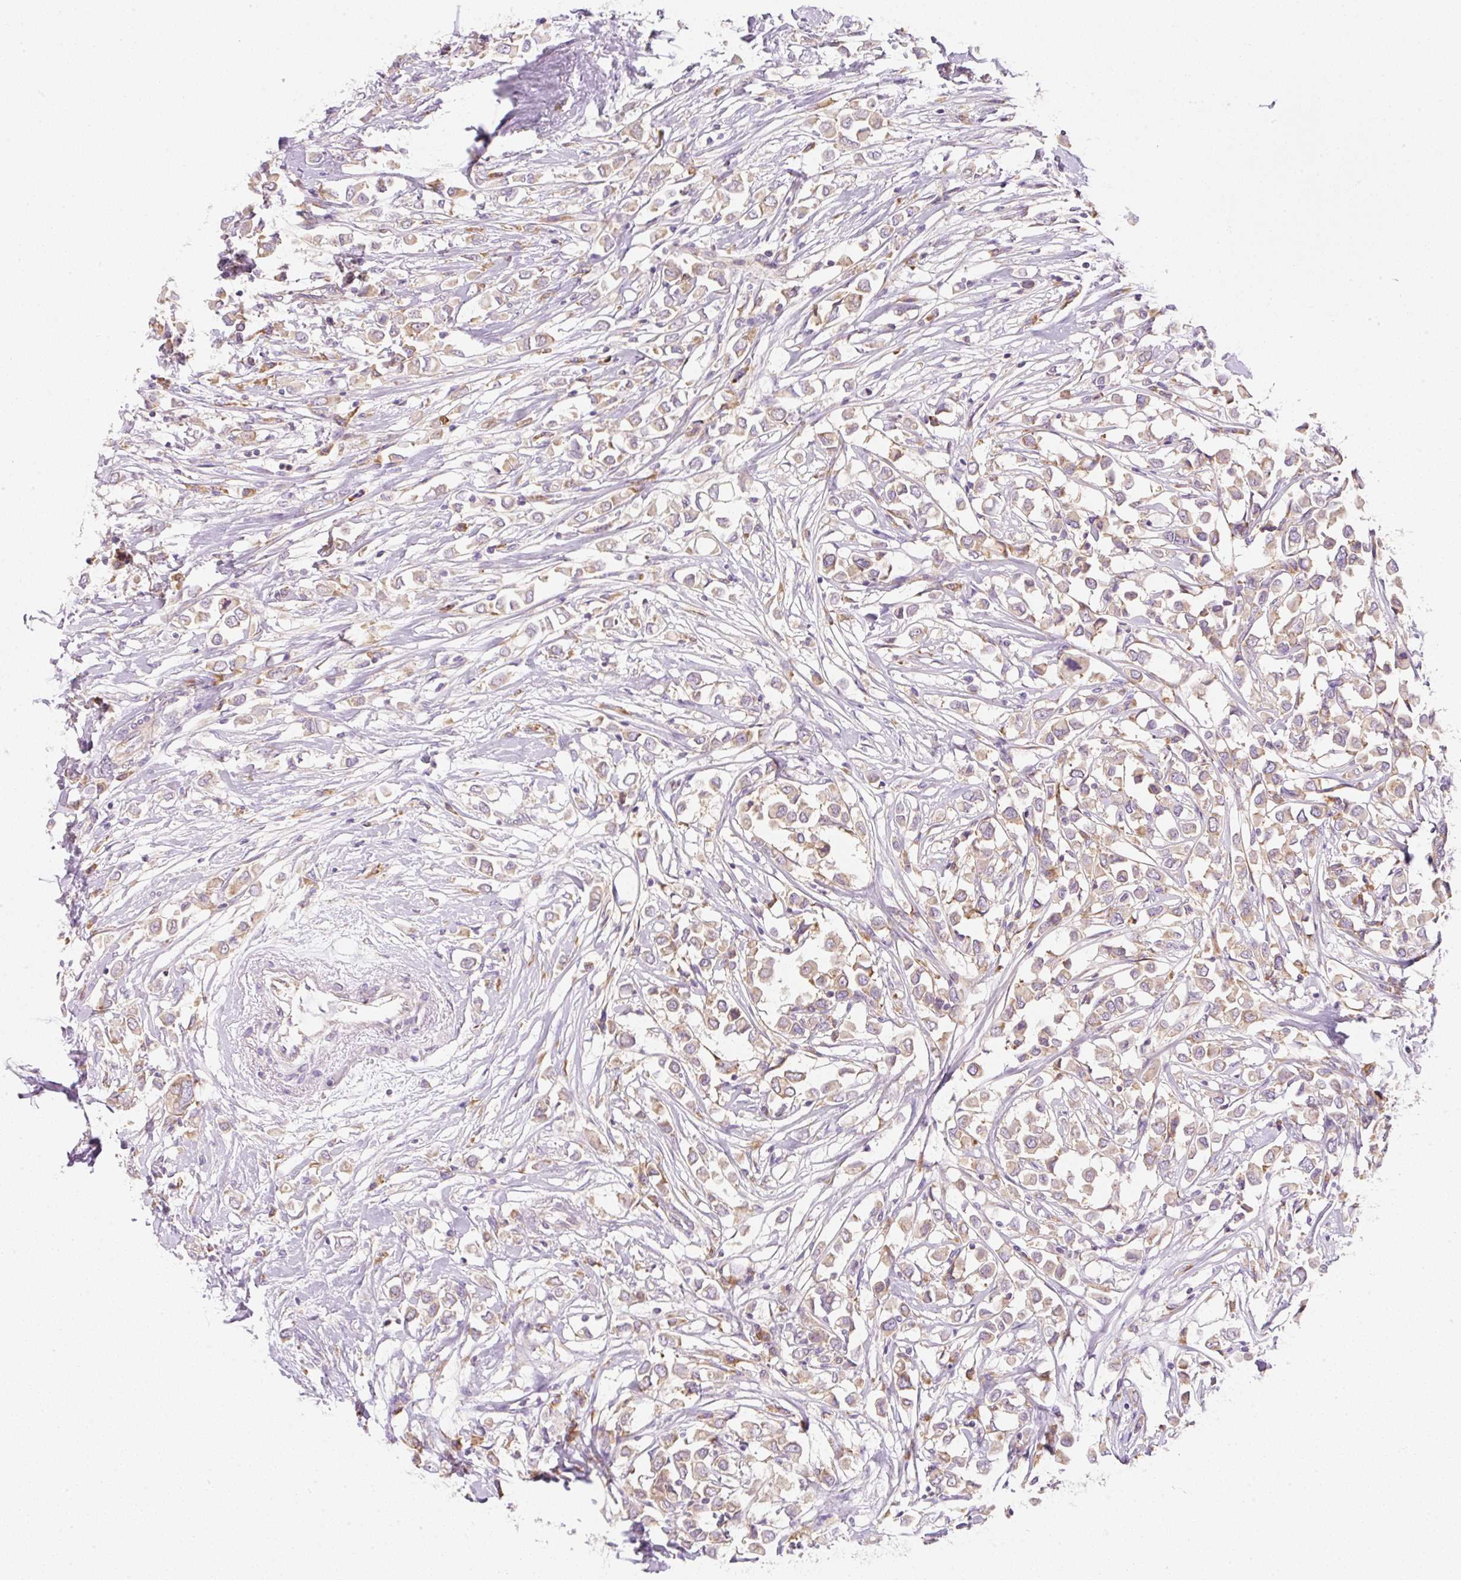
{"staining": {"intensity": "weak", "quantity": ">75%", "location": "cytoplasmic/membranous"}, "tissue": "breast cancer", "cell_type": "Tumor cells", "image_type": "cancer", "snomed": [{"axis": "morphology", "description": "Duct carcinoma"}, {"axis": "topography", "description": "Breast"}], "caption": "This histopathology image demonstrates immunohistochemistry (IHC) staining of human invasive ductal carcinoma (breast), with low weak cytoplasmic/membranous staining in approximately >75% of tumor cells.", "gene": "RPL18A", "patient": {"sex": "female", "age": 61}}